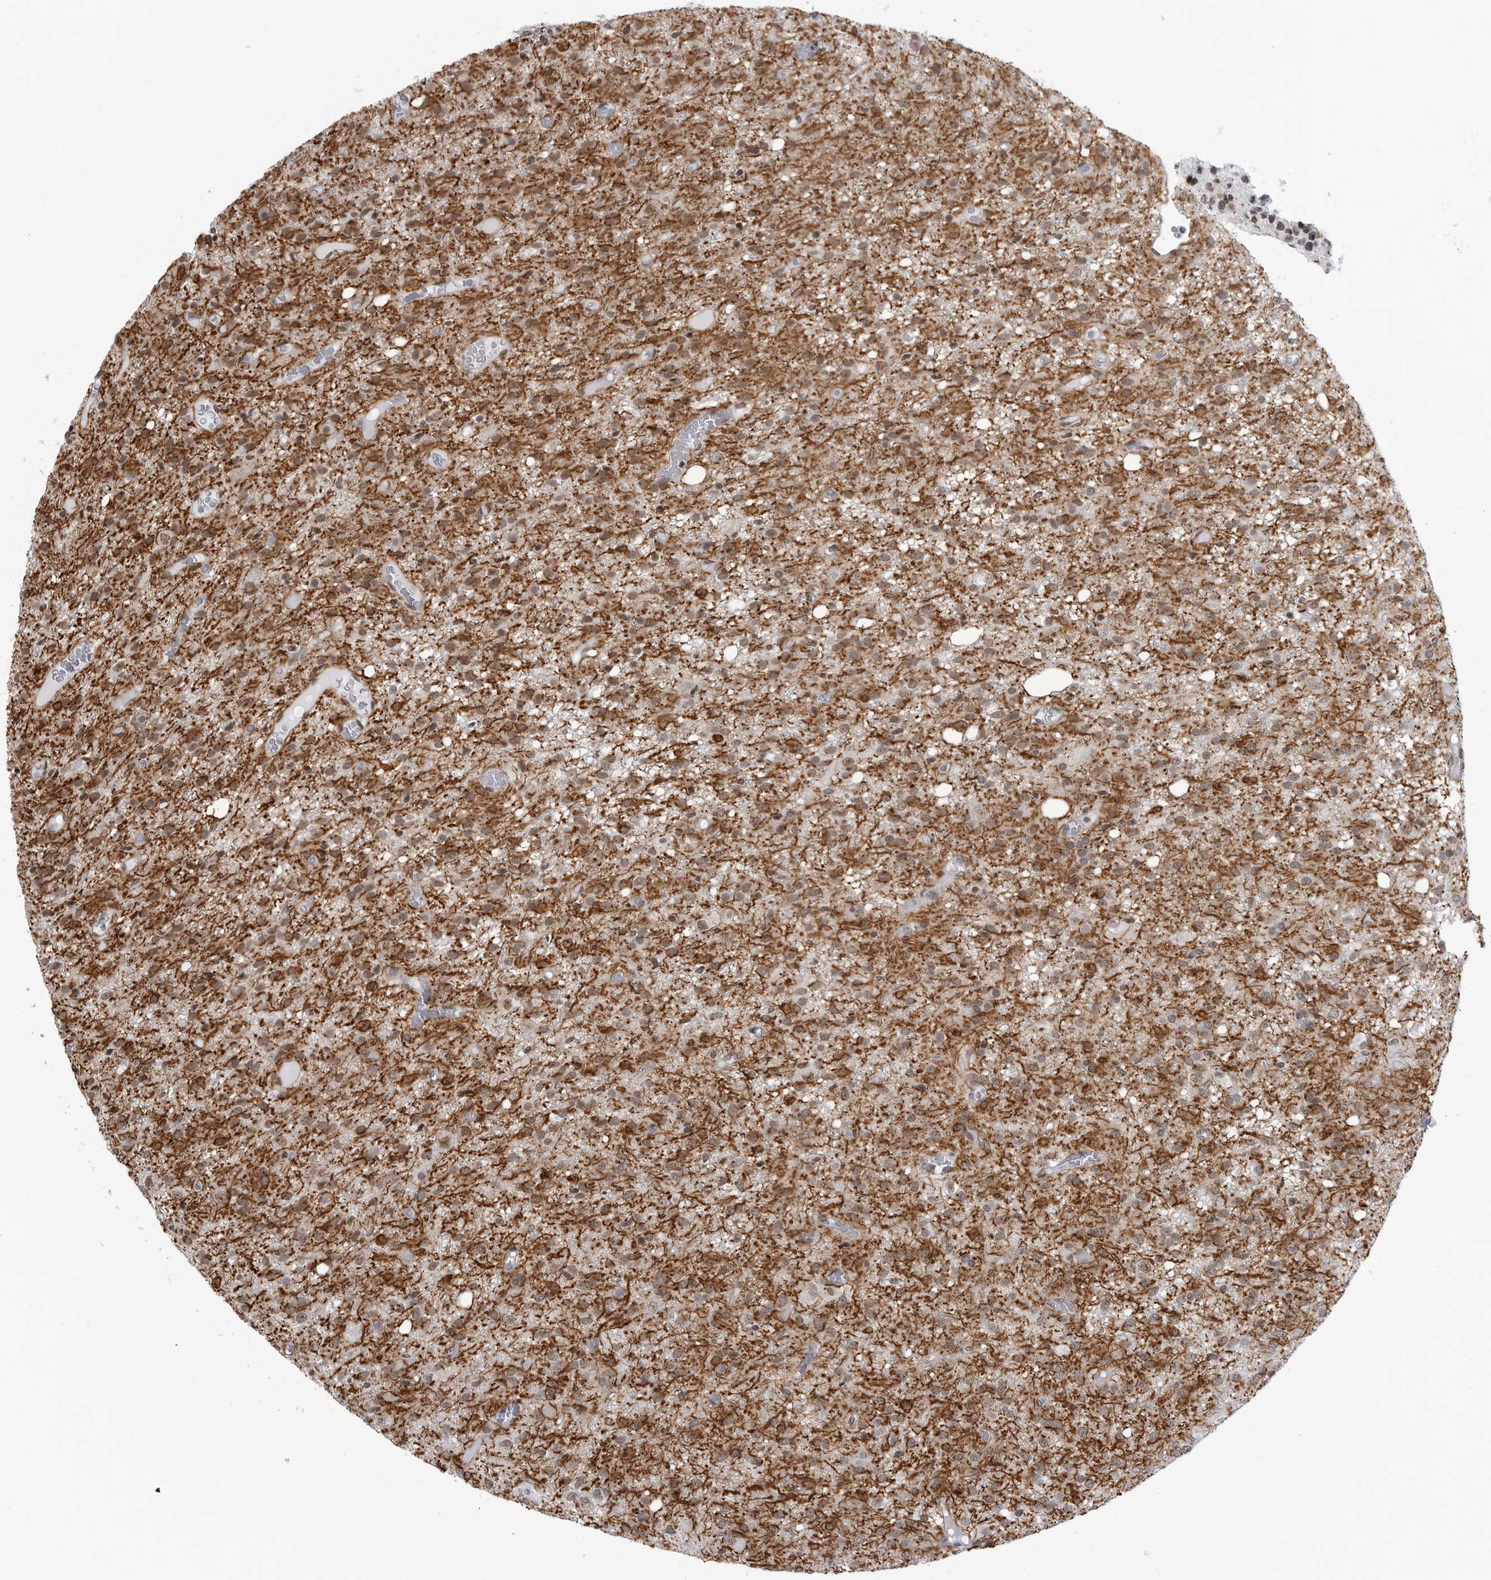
{"staining": {"intensity": "moderate", "quantity": "25%-75%", "location": "cytoplasmic/membranous,nuclear"}, "tissue": "glioma", "cell_type": "Tumor cells", "image_type": "cancer", "snomed": [{"axis": "morphology", "description": "Glioma, malignant, High grade"}, {"axis": "topography", "description": "Brain"}], "caption": "Moderate cytoplasmic/membranous and nuclear protein staining is identified in approximately 25%-75% of tumor cells in malignant glioma (high-grade).", "gene": "RNF26", "patient": {"sex": "female", "age": 59}}